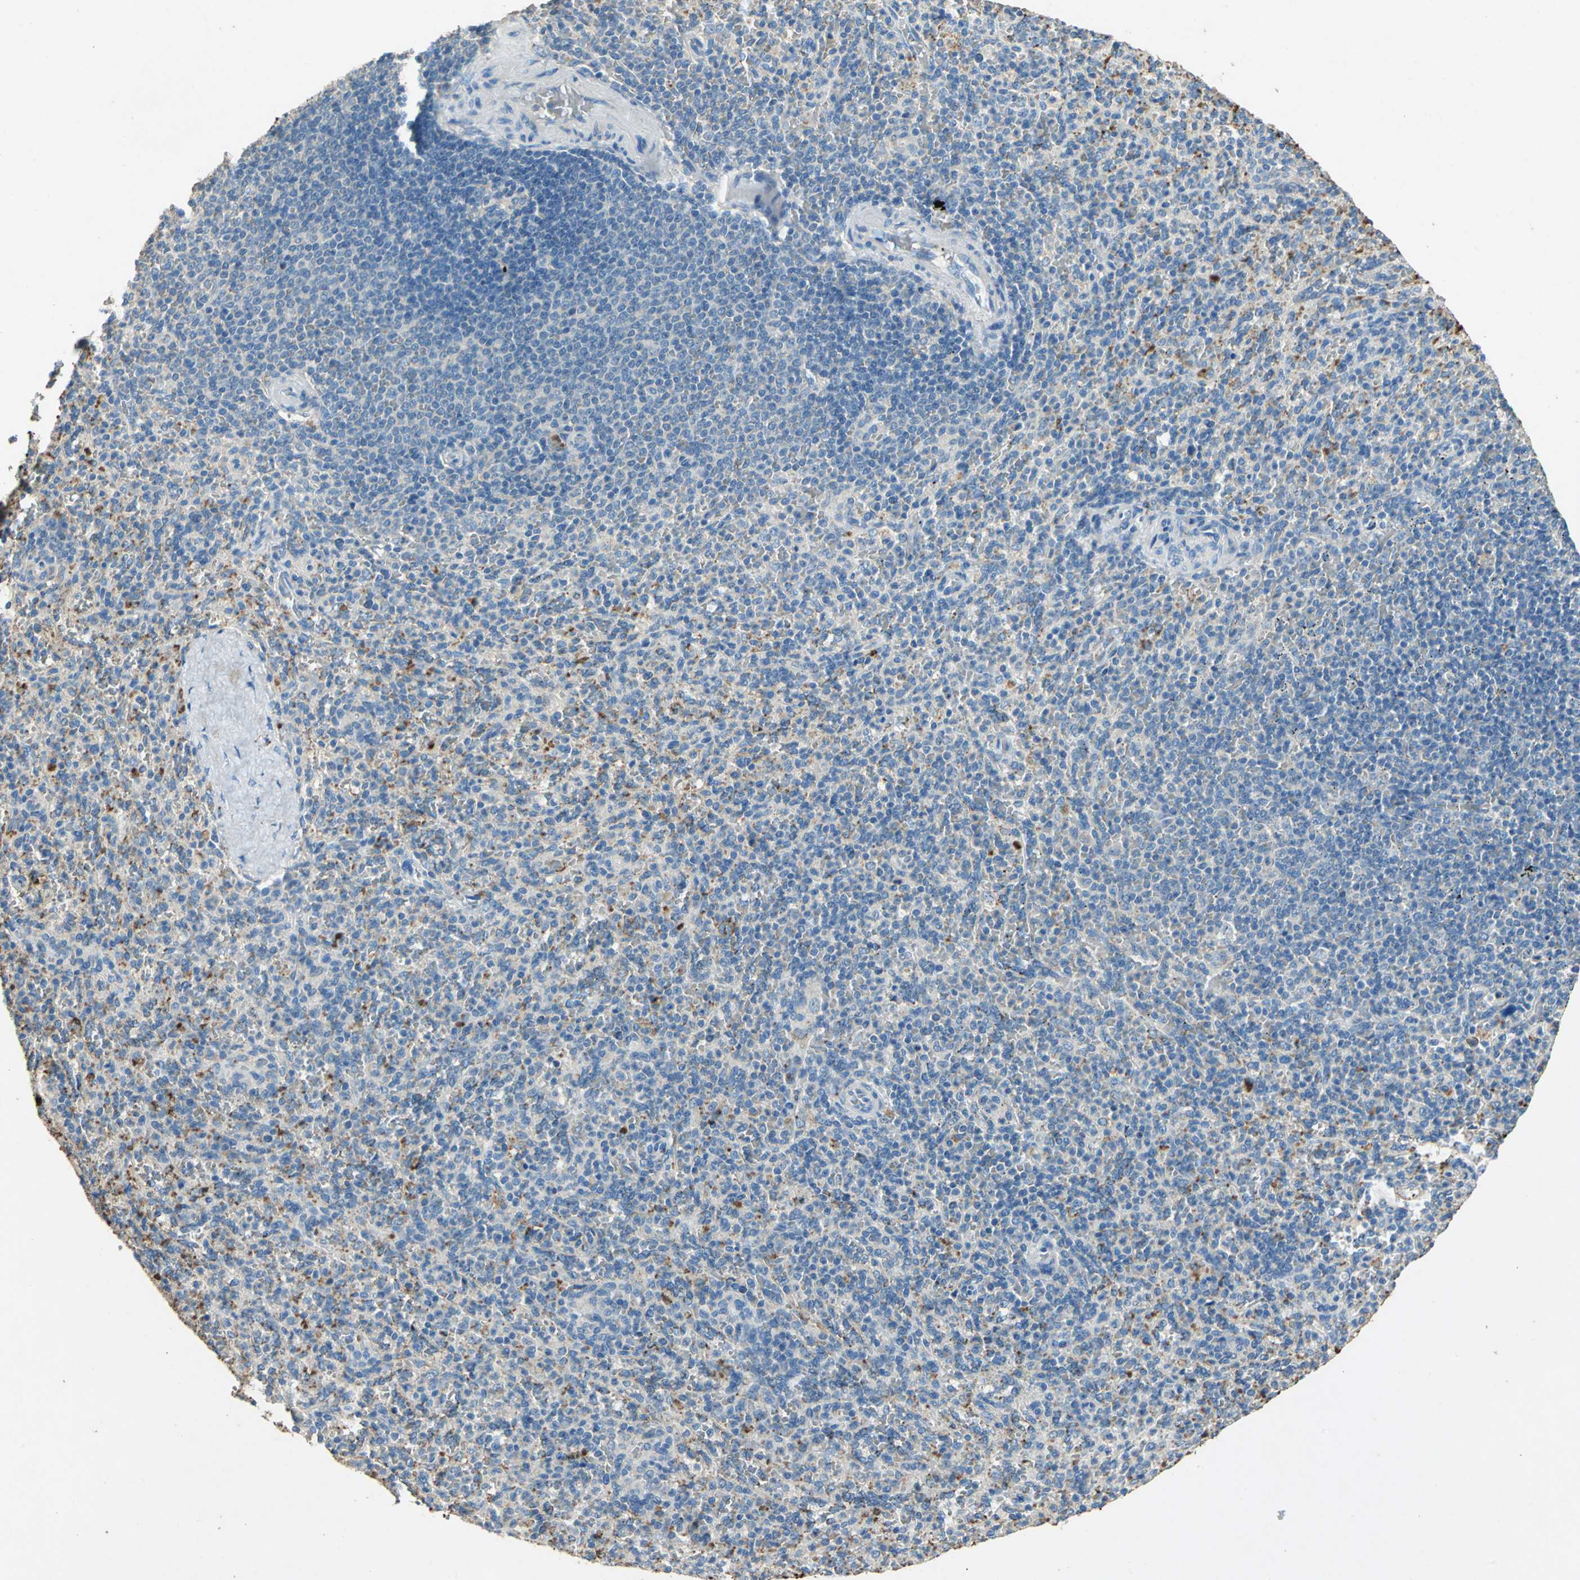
{"staining": {"intensity": "weak", "quantity": ">75%", "location": "cytoplasmic/membranous"}, "tissue": "spleen", "cell_type": "Cells in red pulp", "image_type": "normal", "snomed": [{"axis": "morphology", "description": "Normal tissue, NOS"}, {"axis": "topography", "description": "Spleen"}], "caption": "Spleen stained for a protein (brown) exhibits weak cytoplasmic/membranous positive expression in about >75% of cells in red pulp.", "gene": "ADAMTS5", "patient": {"sex": "male", "age": 36}}